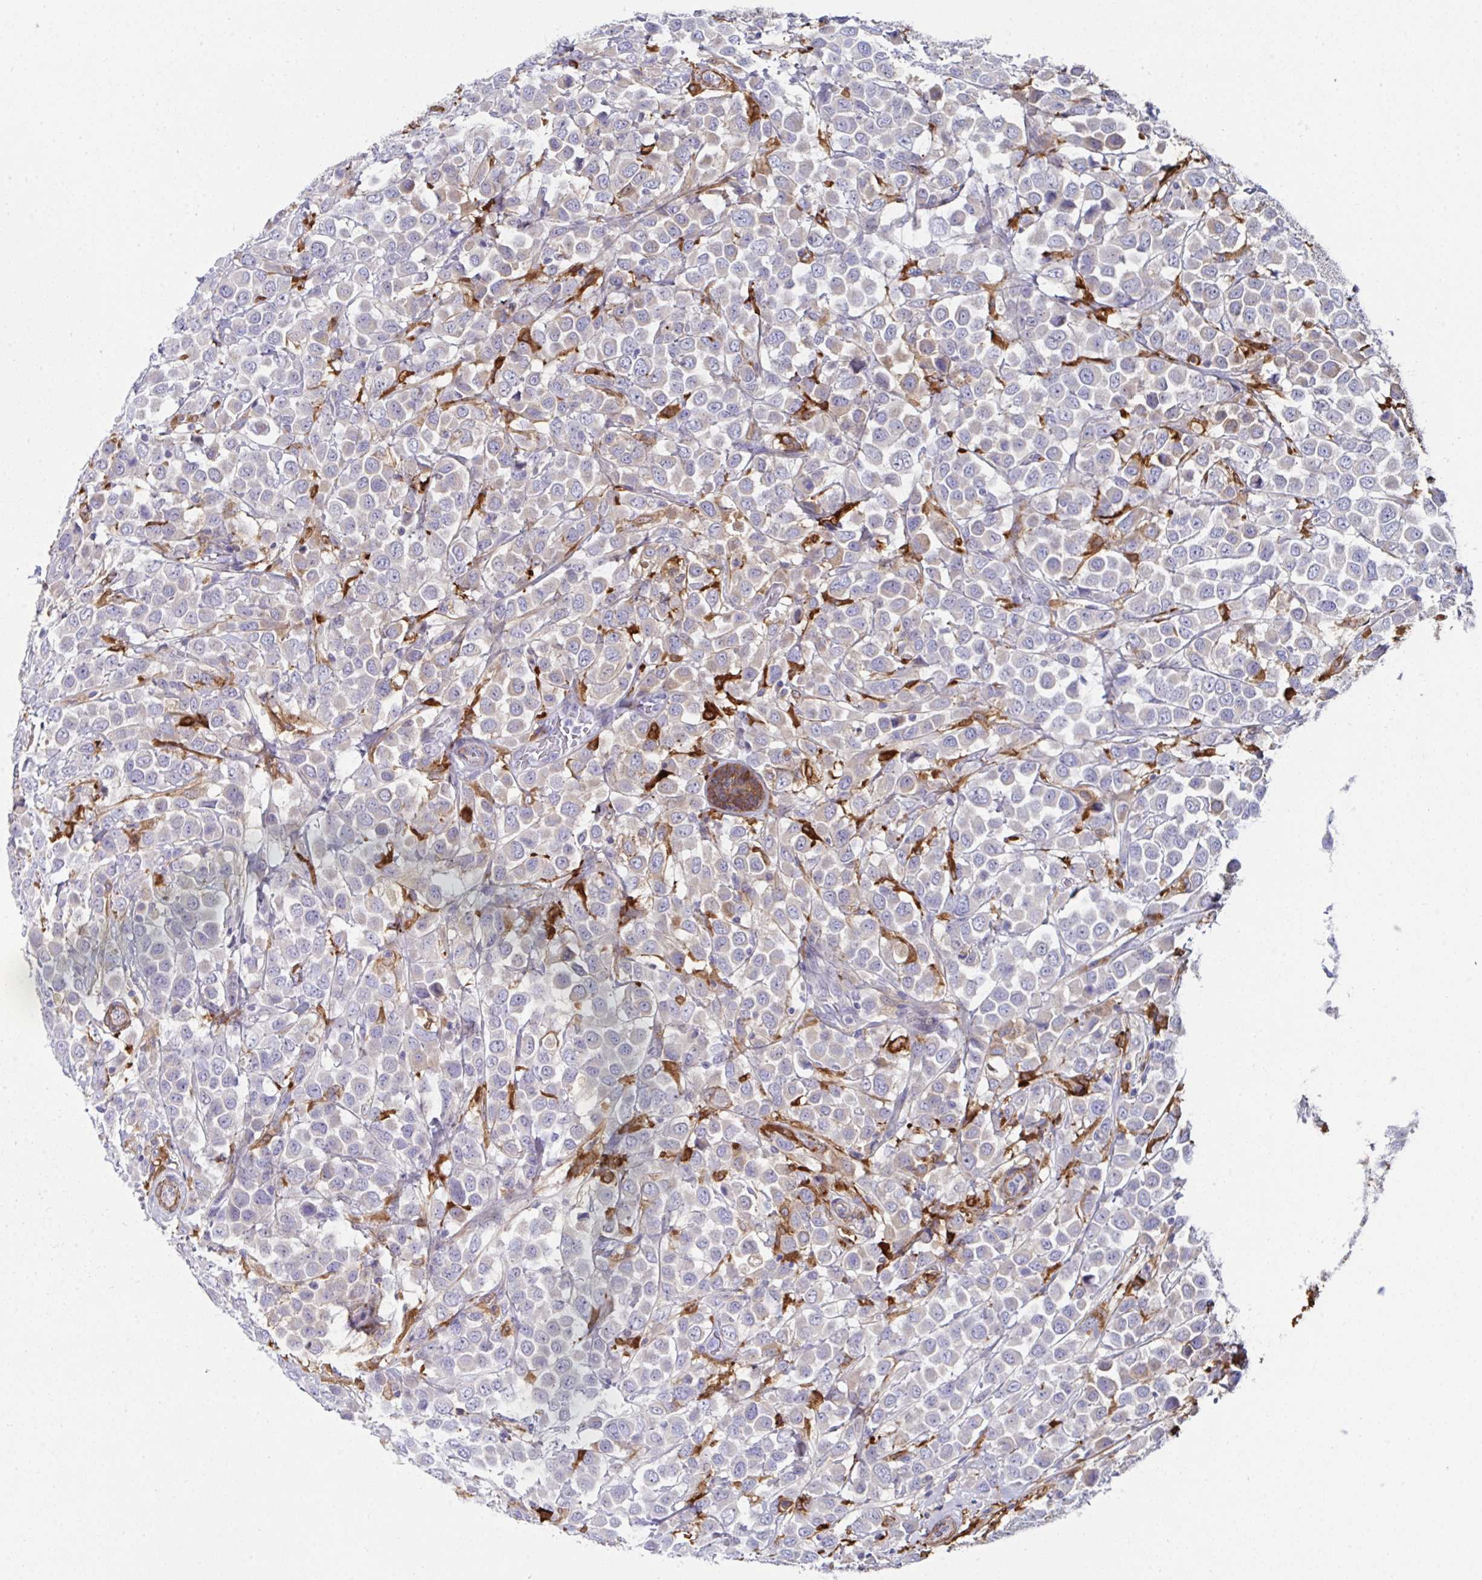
{"staining": {"intensity": "weak", "quantity": "<25%", "location": "cytoplasmic/membranous"}, "tissue": "breast cancer", "cell_type": "Tumor cells", "image_type": "cancer", "snomed": [{"axis": "morphology", "description": "Duct carcinoma"}, {"axis": "topography", "description": "Breast"}], "caption": "An immunohistochemistry micrograph of invasive ductal carcinoma (breast) is shown. There is no staining in tumor cells of invasive ductal carcinoma (breast). The staining is performed using DAB (3,3'-diaminobenzidine) brown chromogen with nuclei counter-stained in using hematoxylin.", "gene": "FBXL13", "patient": {"sex": "female", "age": 61}}